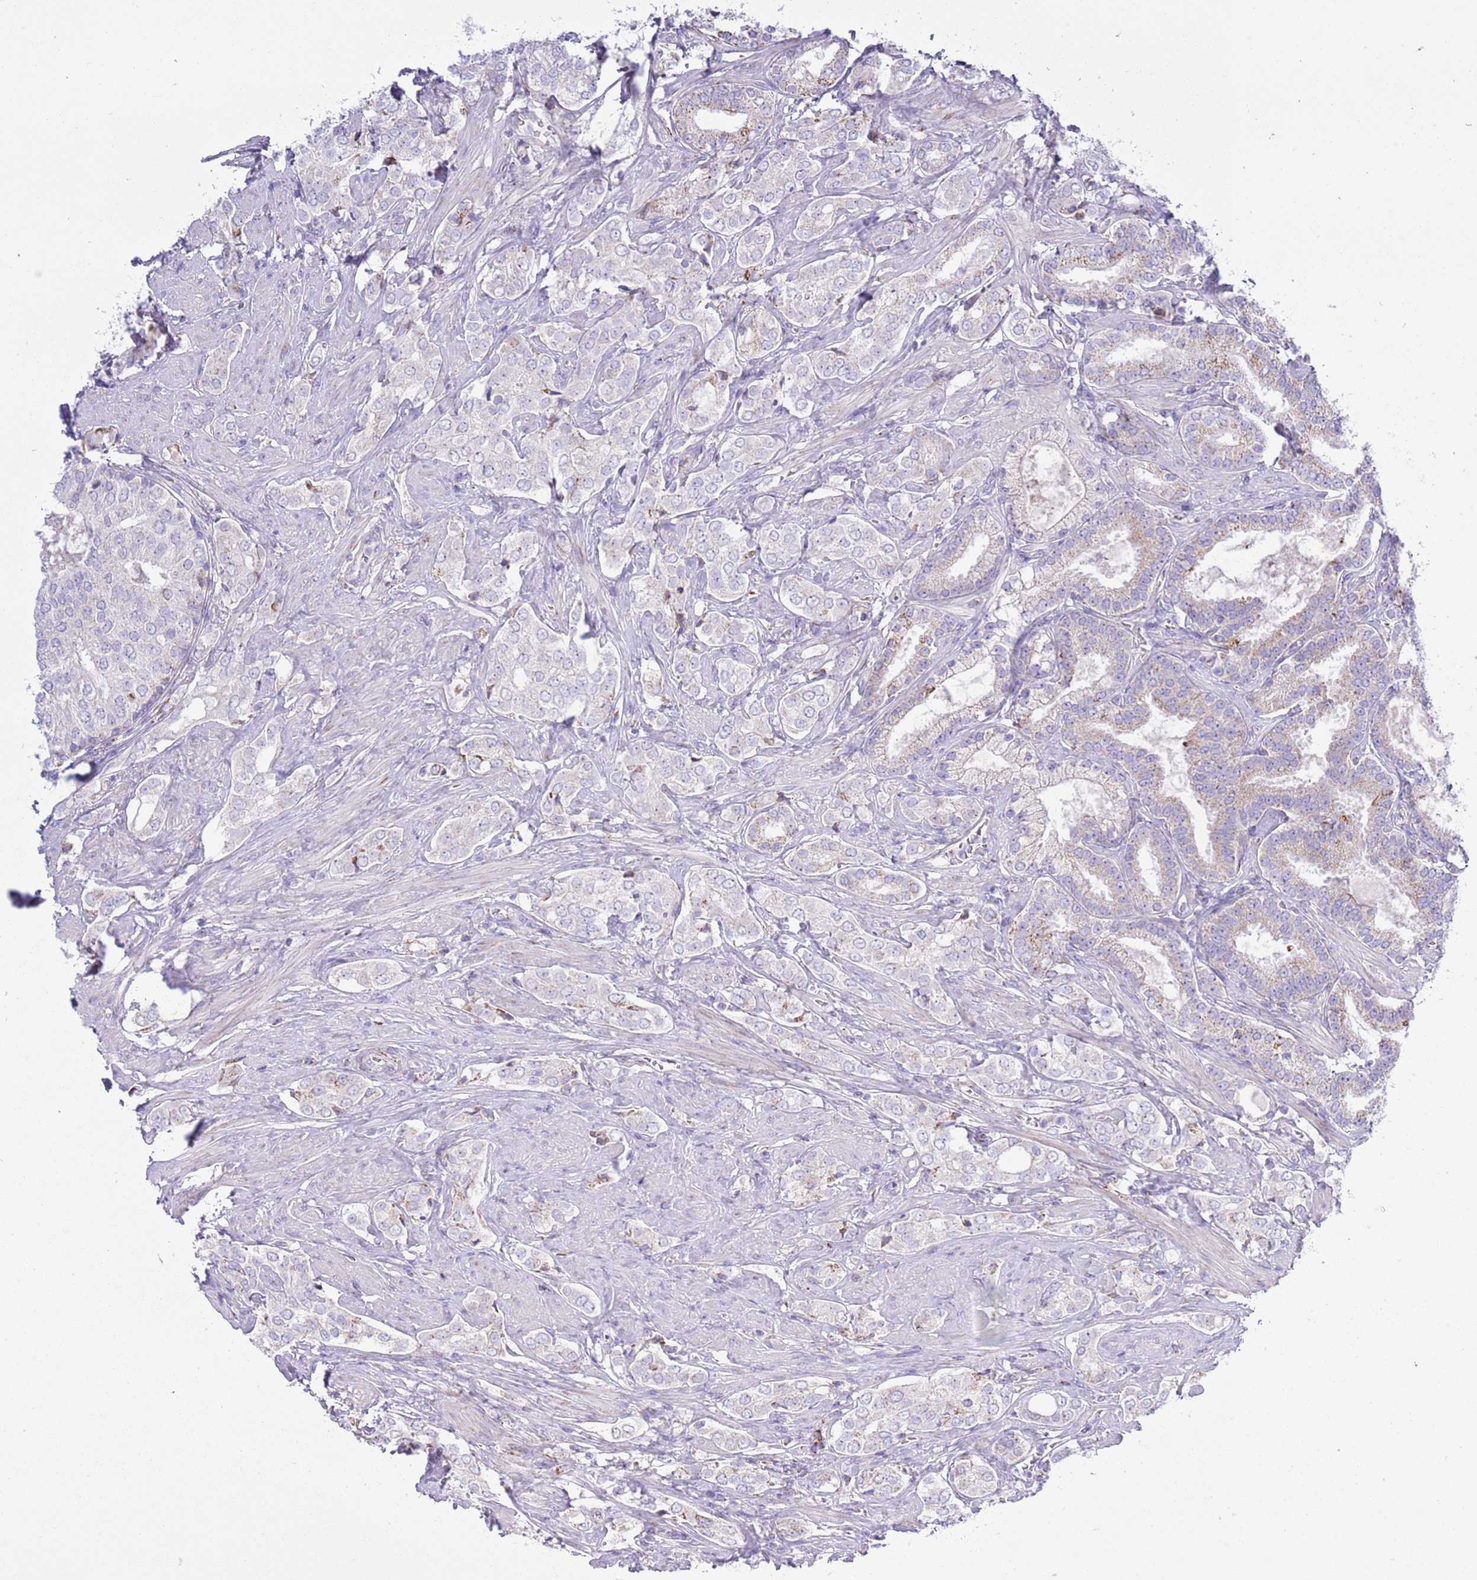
{"staining": {"intensity": "strong", "quantity": "25%-75%", "location": "cytoplasmic/membranous"}, "tissue": "prostate cancer", "cell_type": "Tumor cells", "image_type": "cancer", "snomed": [{"axis": "morphology", "description": "Adenocarcinoma, High grade"}, {"axis": "topography", "description": "Prostate"}], "caption": "Approximately 25%-75% of tumor cells in prostate cancer display strong cytoplasmic/membranous protein expression as visualized by brown immunohistochemical staining.", "gene": "ATP6V1B1", "patient": {"sex": "male", "age": 71}}